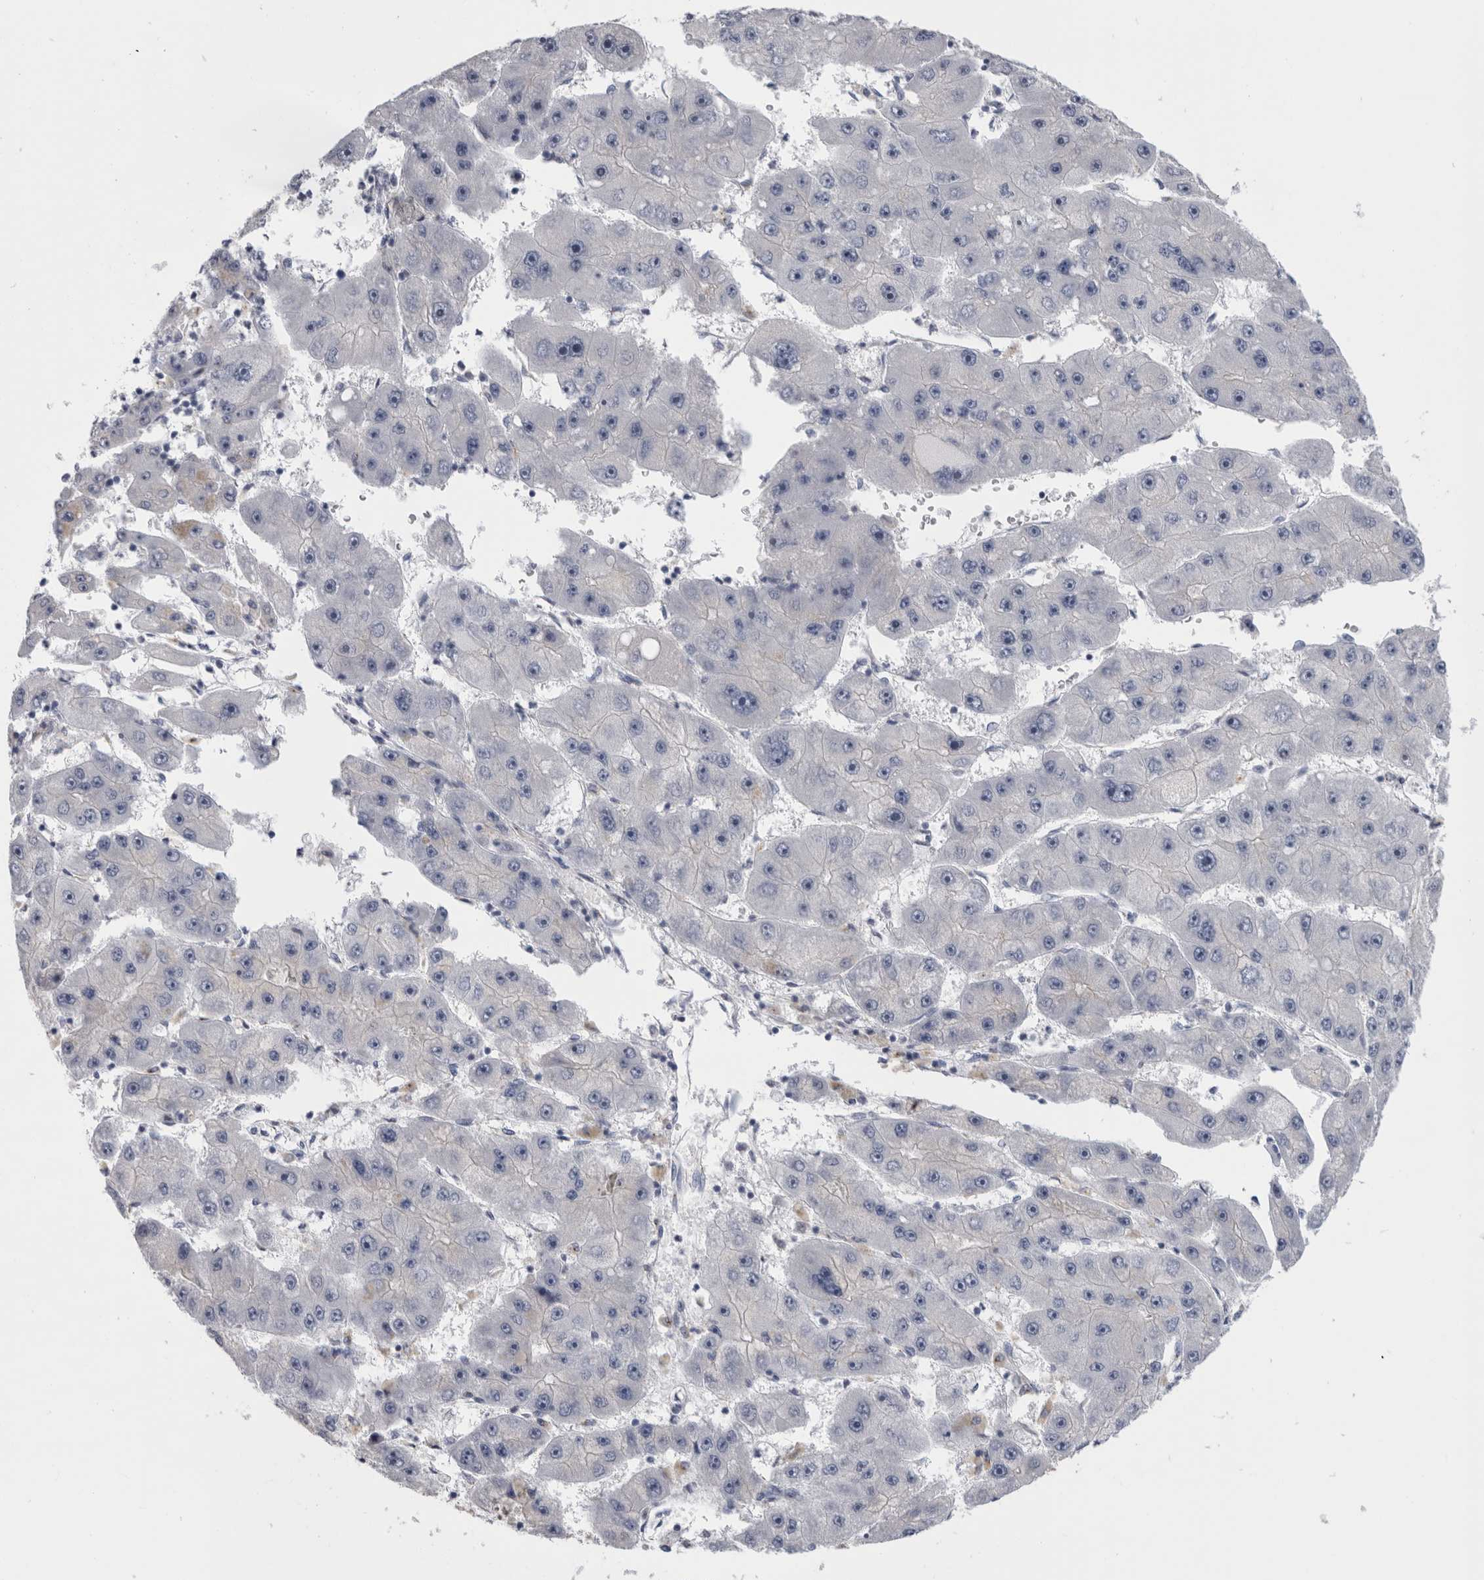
{"staining": {"intensity": "negative", "quantity": "none", "location": "none"}, "tissue": "liver cancer", "cell_type": "Tumor cells", "image_type": "cancer", "snomed": [{"axis": "morphology", "description": "Carcinoma, Hepatocellular, NOS"}, {"axis": "topography", "description": "Liver"}], "caption": "Immunohistochemistry (IHC) of human liver hepatocellular carcinoma demonstrates no staining in tumor cells. (DAB (3,3'-diaminobenzidine) IHC with hematoxylin counter stain).", "gene": "AKAP9", "patient": {"sex": "female", "age": 61}}